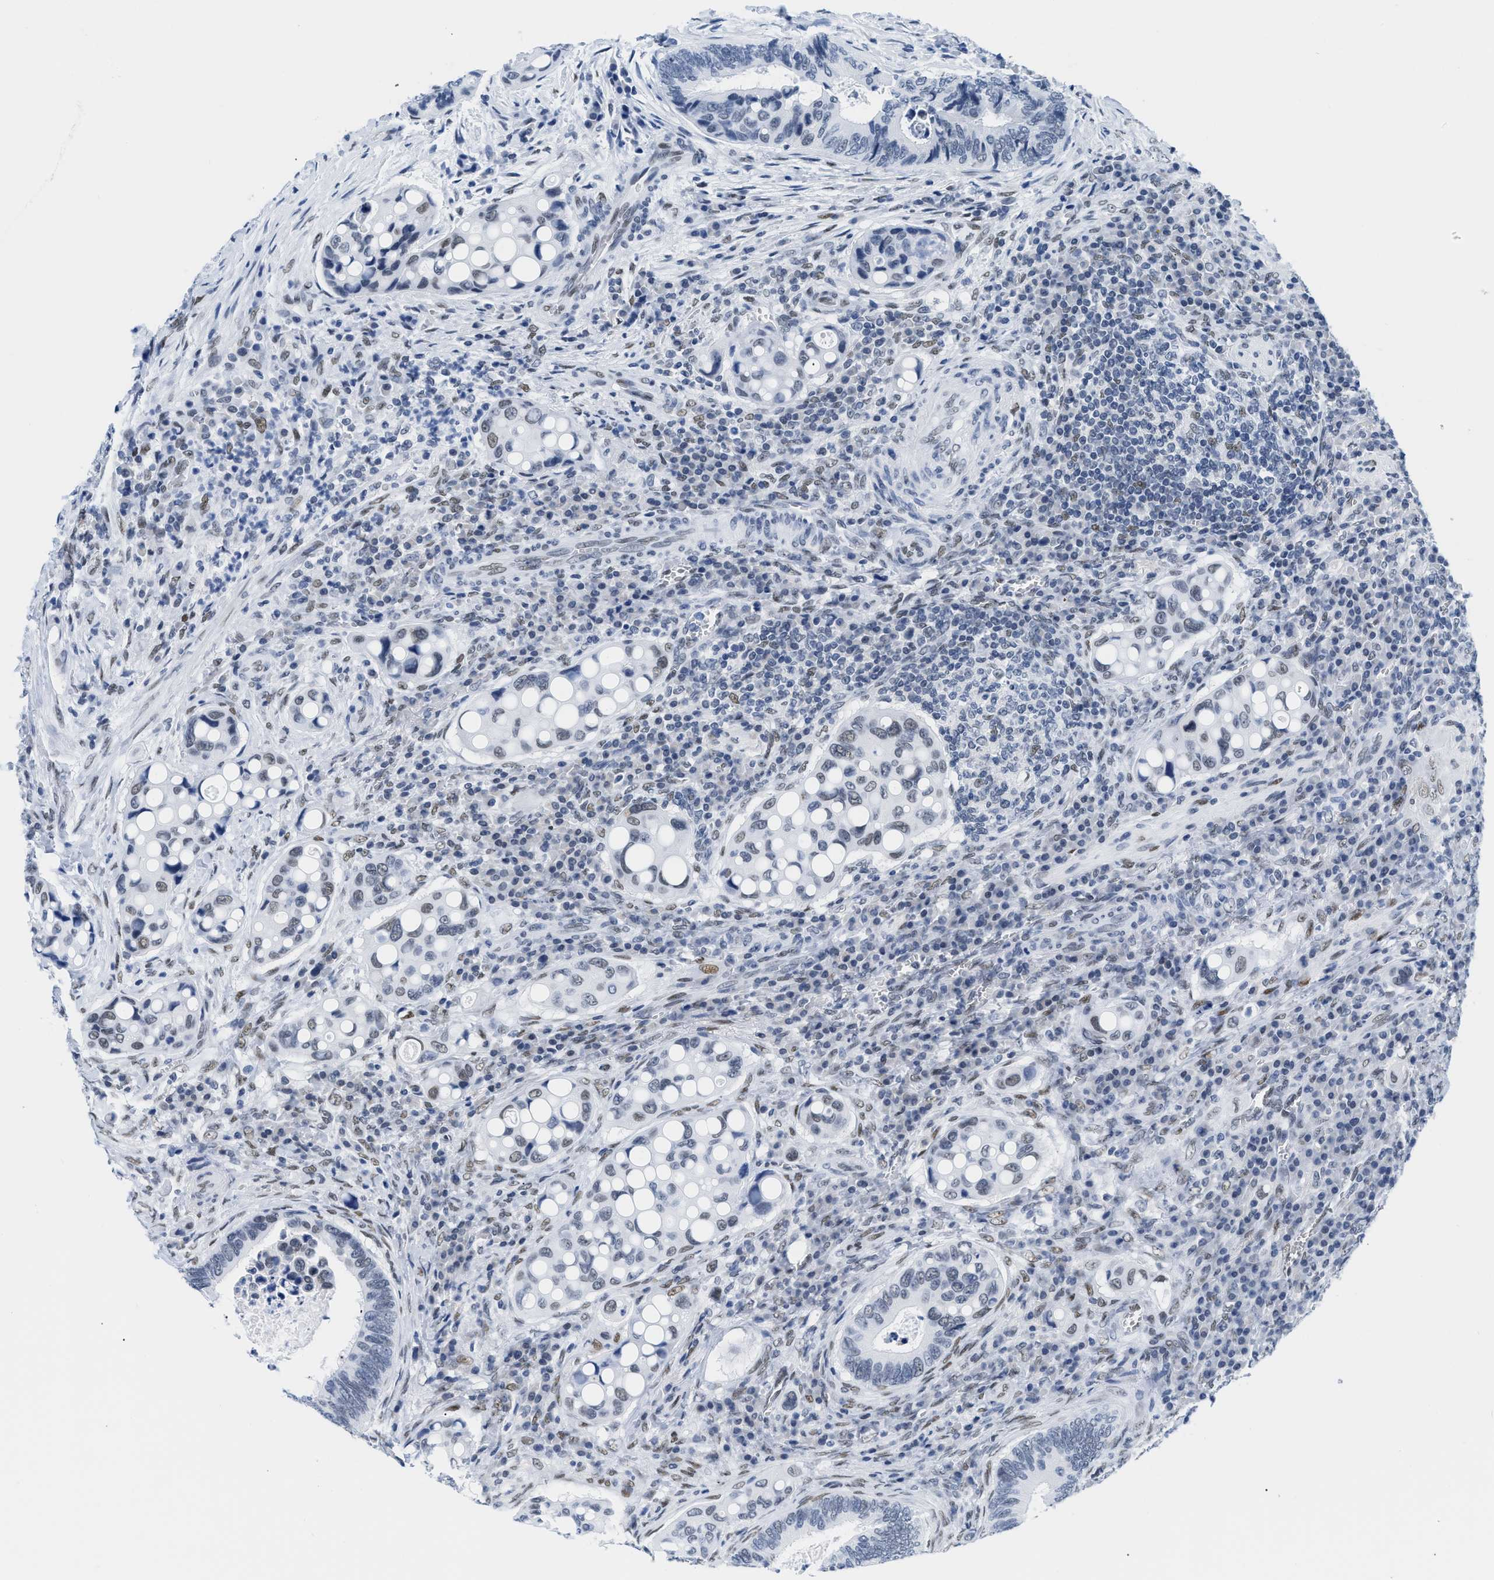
{"staining": {"intensity": "moderate", "quantity": "<25%", "location": "nuclear"}, "tissue": "colorectal cancer", "cell_type": "Tumor cells", "image_type": "cancer", "snomed": [{"axis": "morphology", "description": "Inflammation, NOS"}, {"axis": "morphology", "description": "Adenocarcinoma, NOS"}, {"axis": "topography", "description": "Colon"}], "caption": "This micrograph demonstrates immunohistochemistry staining of colorectal cancer, with low moderate nuclear staining in approximately <25% of tumor cells.", "gene": "CTBP1", "patient": {"sex": "male", "age": 72}}